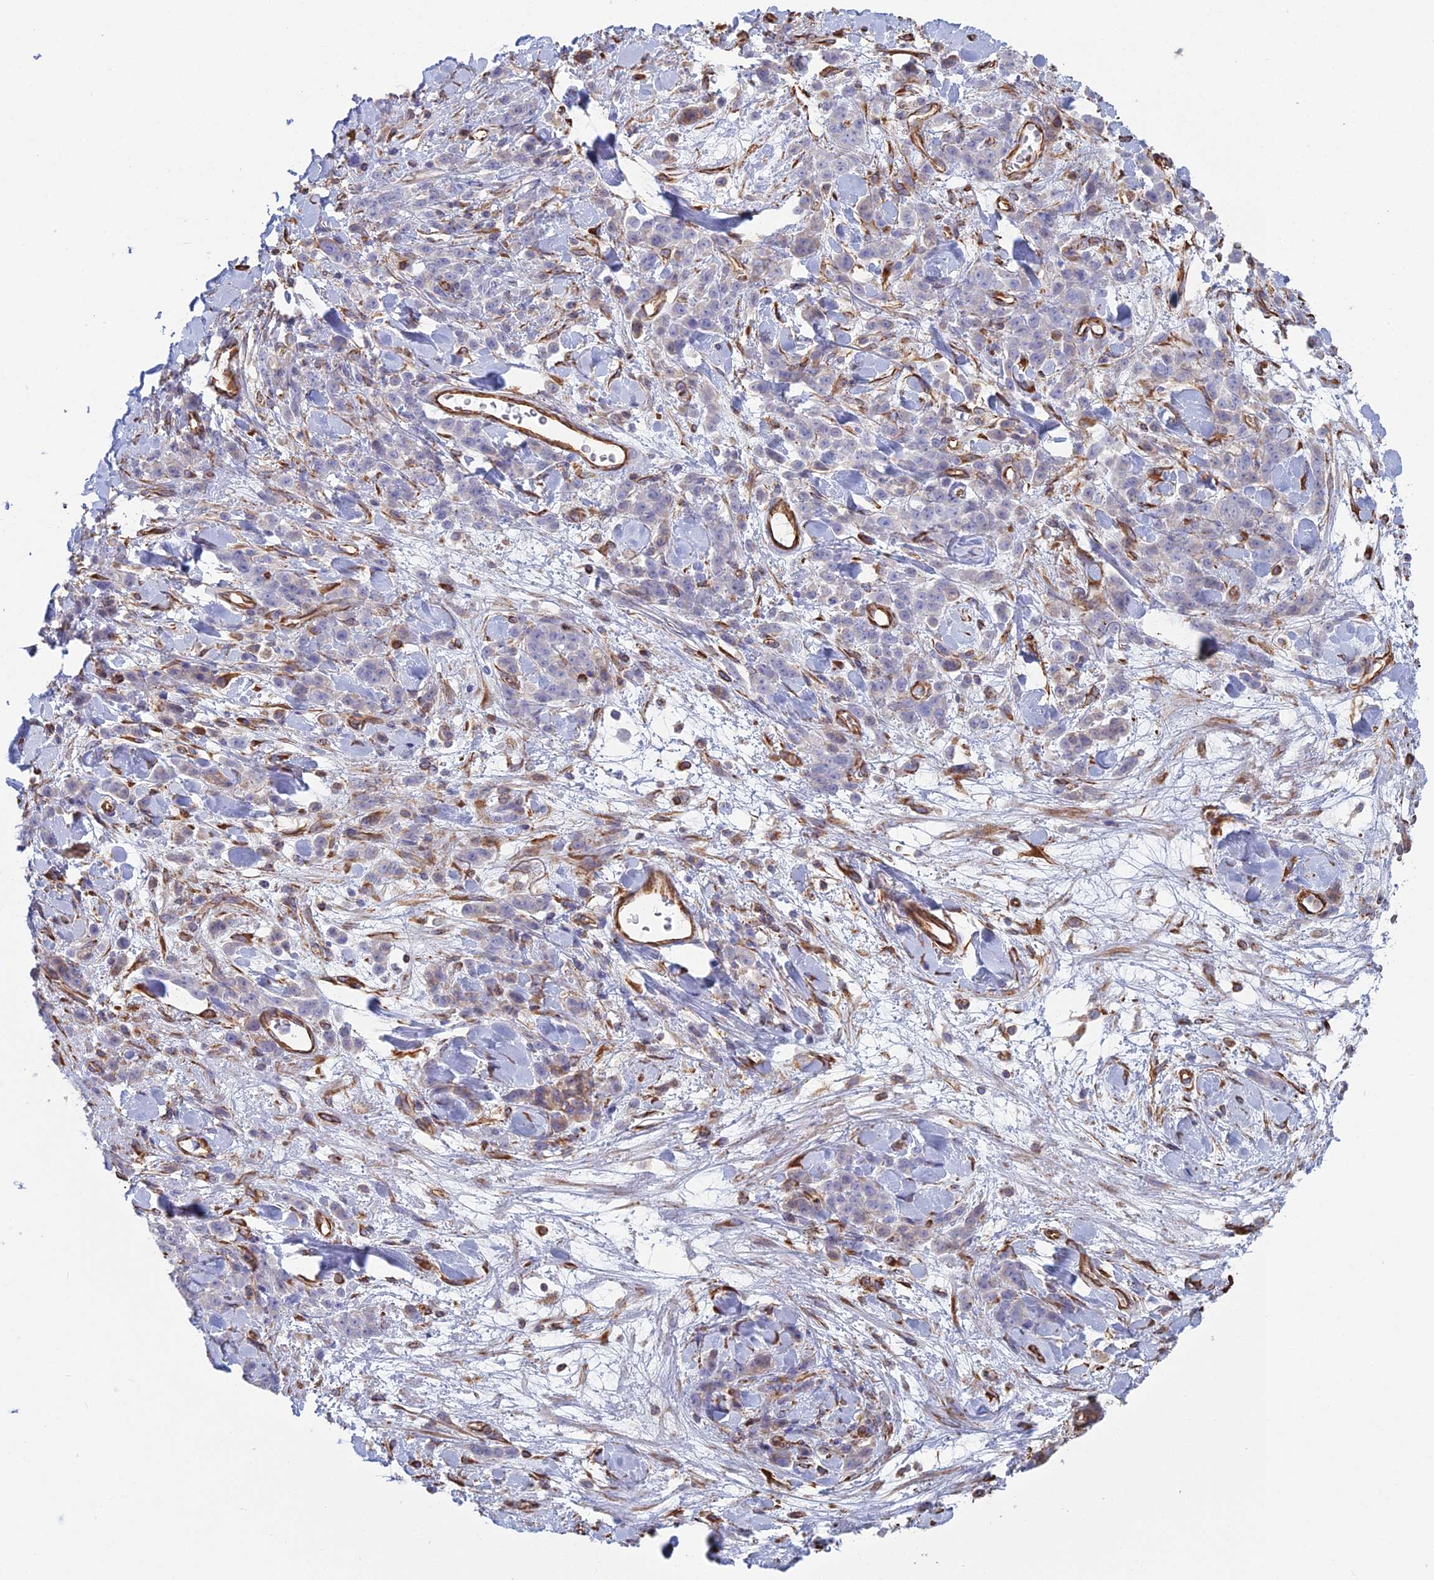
{"staining": {"intensity": "weak", "quantity": "<25%", "location": "cytoplasmic/membranous"}, "tissue": "stomach cancer", "cell_type": "Tumor cells", "image_type": "cancer", "snomed": [{"axis": "morphology", "description": "Normal tissue, NOS"}, {"axis": "morphology", "description": "Adenocarcinoma, NOS"}, {"axis": "topography", "description": "Stomach"}], "caption": "A high-resolution histopathology image shows IHC staining of adenocarcinoma (stomach), which exhibits no significant positivity in tumor cells.", "gene": "CLVS2", "patient": {"sex": "male", "age": 82}}